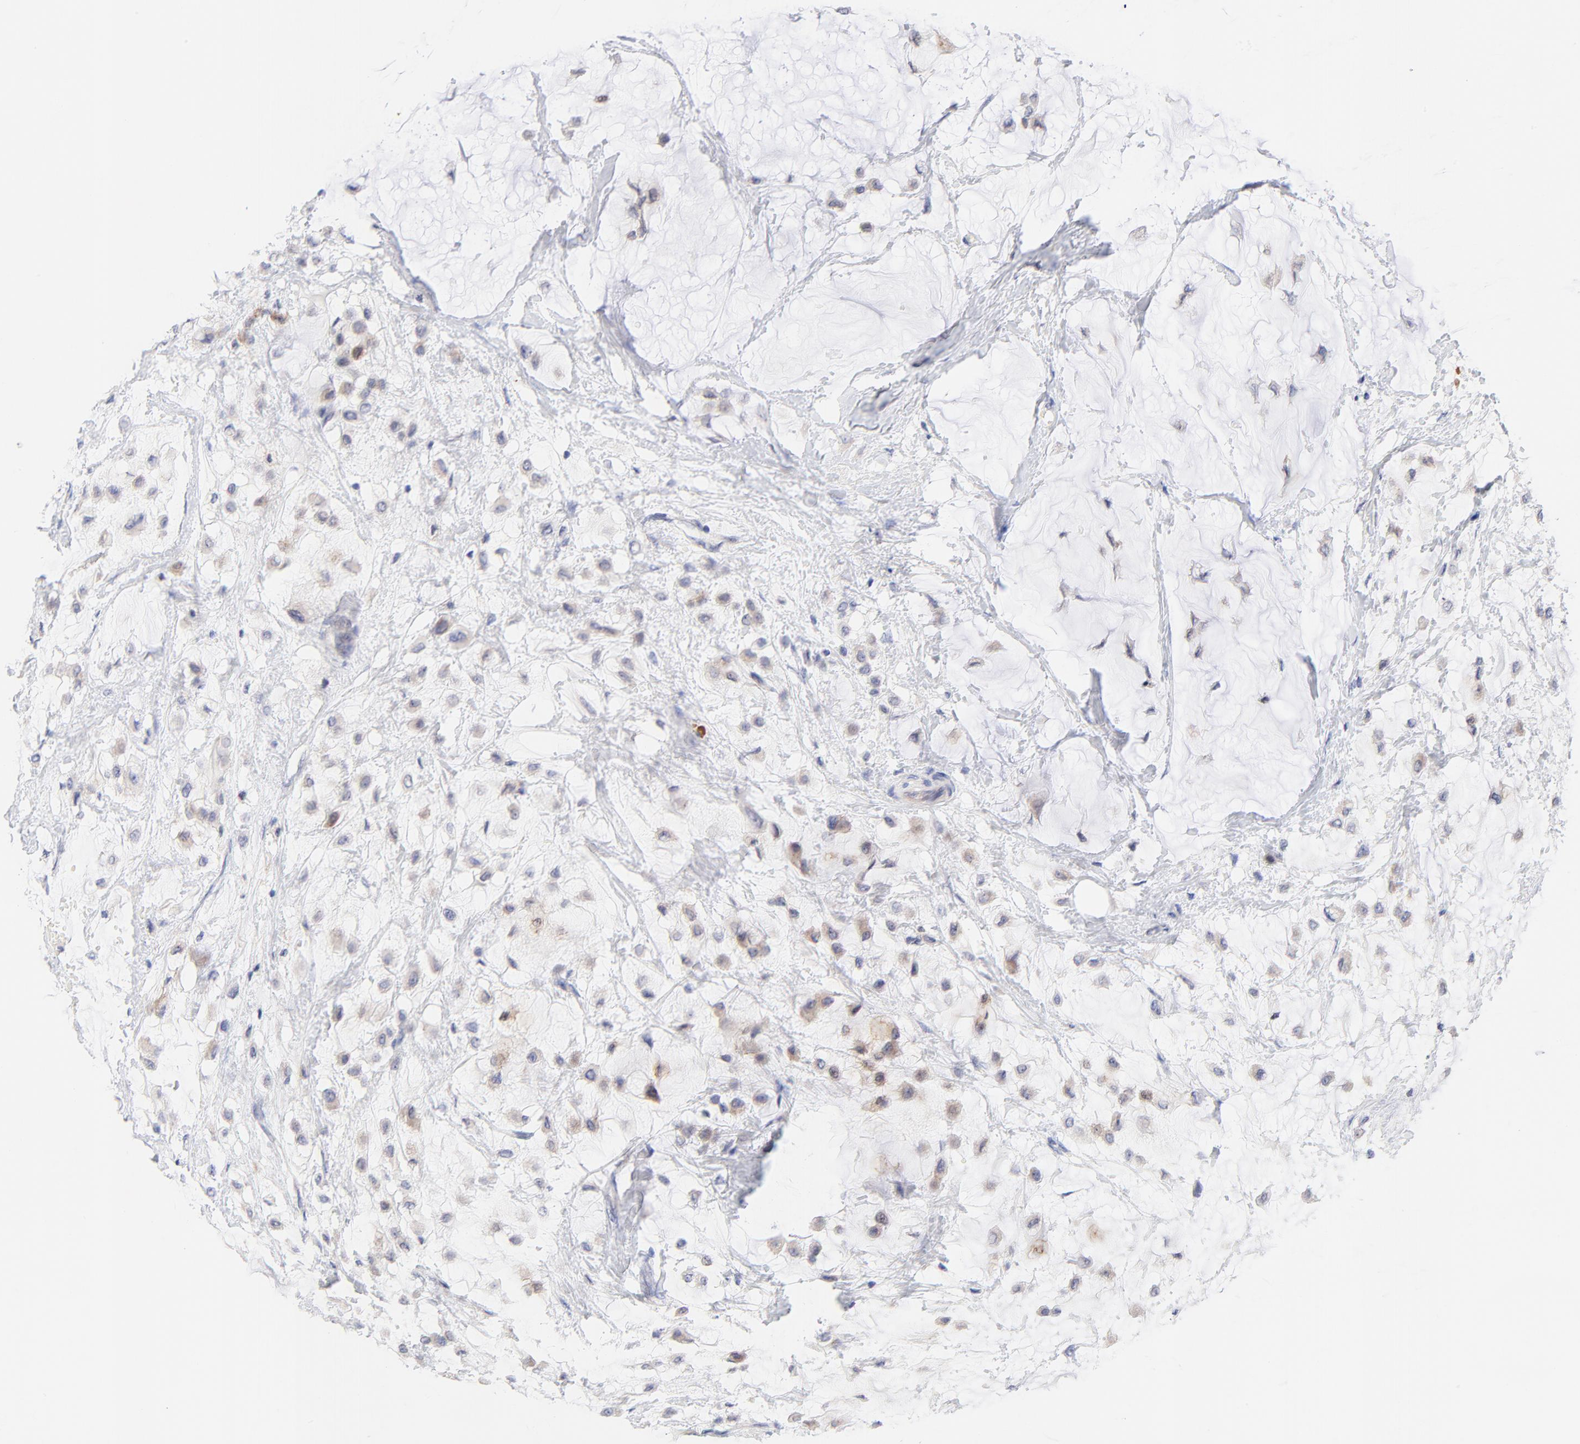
{"staining": {"intensity": "weak", "quantity": ">75%", "location": "cytoplasmic/membranous"}, "tissue": "breast cancer", "cell_type": "Tumor cells", "image_type": "cancer", "snomed": [{"axis": "morphology", "description": "Lobular carcinoma"}, {"axis": "topography", "description": "Breast"}], "caption": "Immunohistochemical staining of human breast cancer (lobular carcinoma) shows low levels of weak cytoplasmic/membranous expression in about >75% of tumor cells.", "gene": "AFF2", "patient": {"sex": "female", "age": 85}}